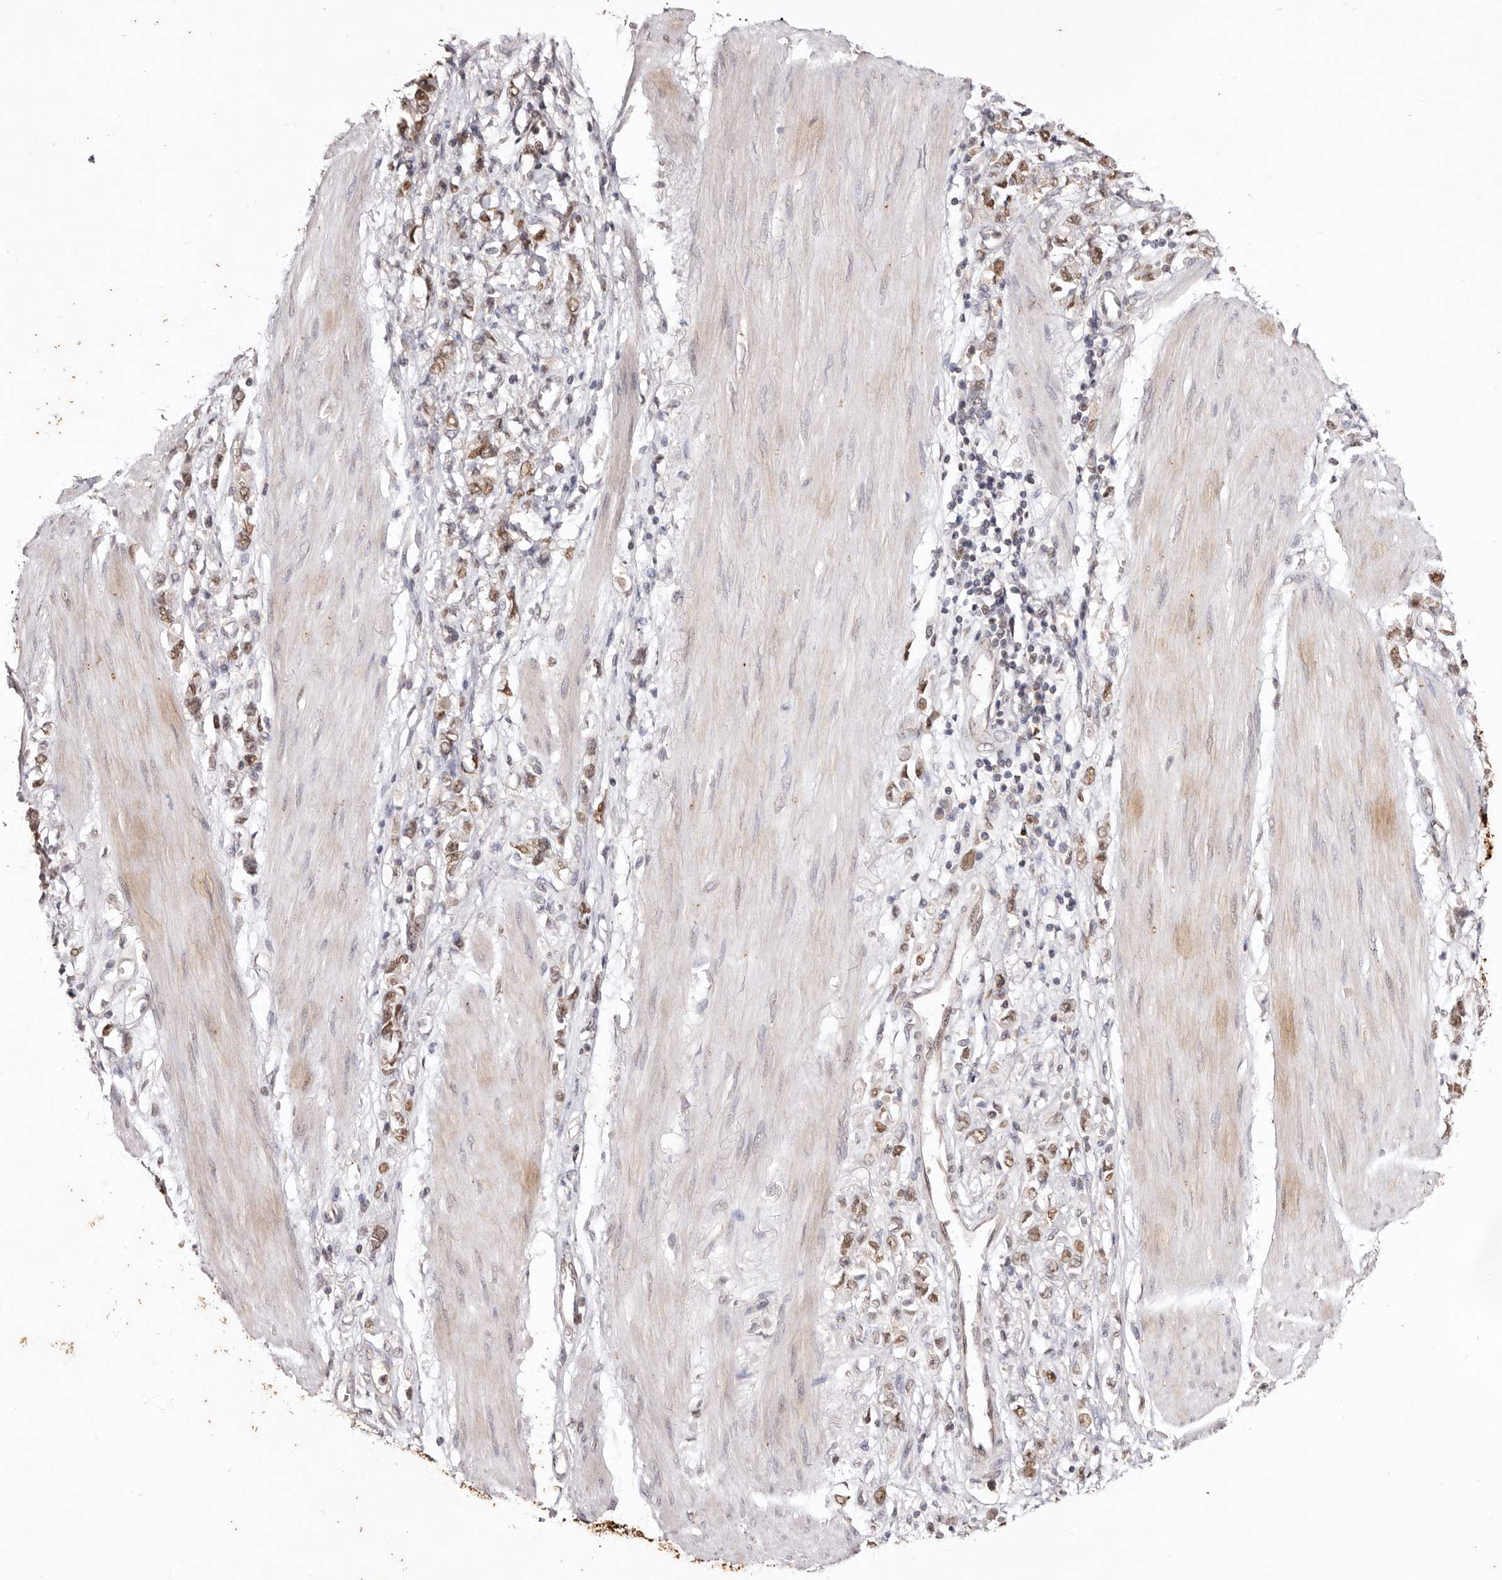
{"staining": {"intensity": "moderate", "quantity": ">75%", "location": "nuclear"}, "tissue": "stomach cancer", "cell_type": "Tumor cells", "image_type": "cancer", "snomed": [{"axis": "morphology", "description": "Adenocarcinoma, NOS"}, {"axis": "topography", "description": "Stomach"}], "caption": "An immunohistochemistry (IHC) micrograph of neoplastic tissue is shown. Protein staining in brown shows moderate nuclear positivity in stomach cancer (adenocarcinoma) within tumor cells. The staining was performed using DAB, with brown indicating positive protein expression. Nuclei are stained blue with hematoxylin.", "gene": "NOTCH1", "patient": {"sex": "female", "age": 76}}